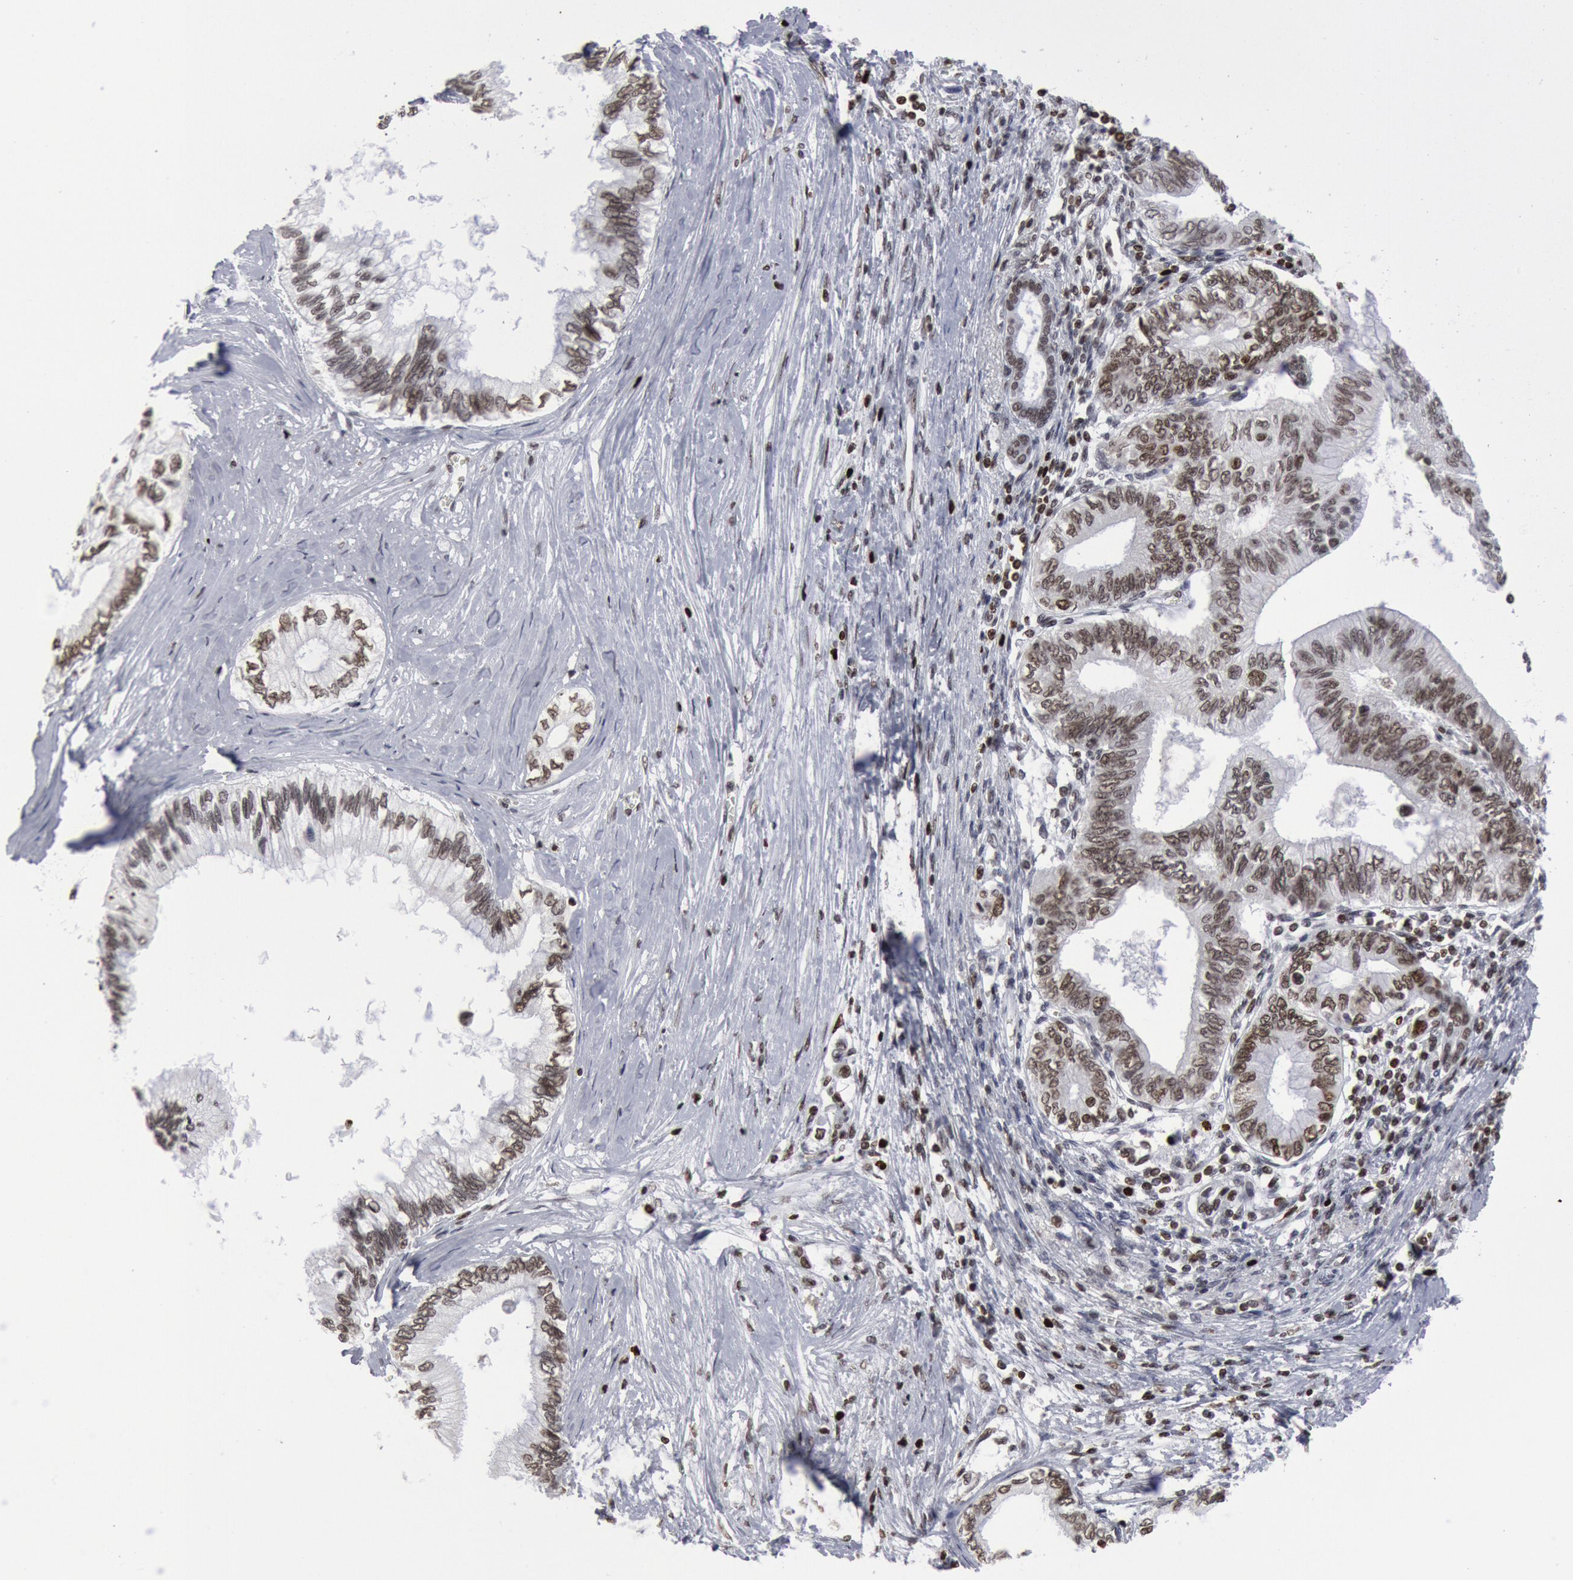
{"staining": {"intensity": "moderate", "quantity": "25%-75%", "location": "nuclear"}, "tissue": "pancreatic cancer", "cell_type": "Tumor cells", "image_type": "cancer", "snomed": [{"axis": "morphology", "description": "Adenocarcinoma, NOS"}, {"axis": "topography", "description": "Pancreas"}], "caption": "This photomicrograph demonstrates IHC staining of human pancreatic cancer (adenocarcinoma), with medium moderate nuclear expression in about 25%-75% of tumor cells.", "gene": "SUB1", "patient": {"sex": "female", "age": 66}}